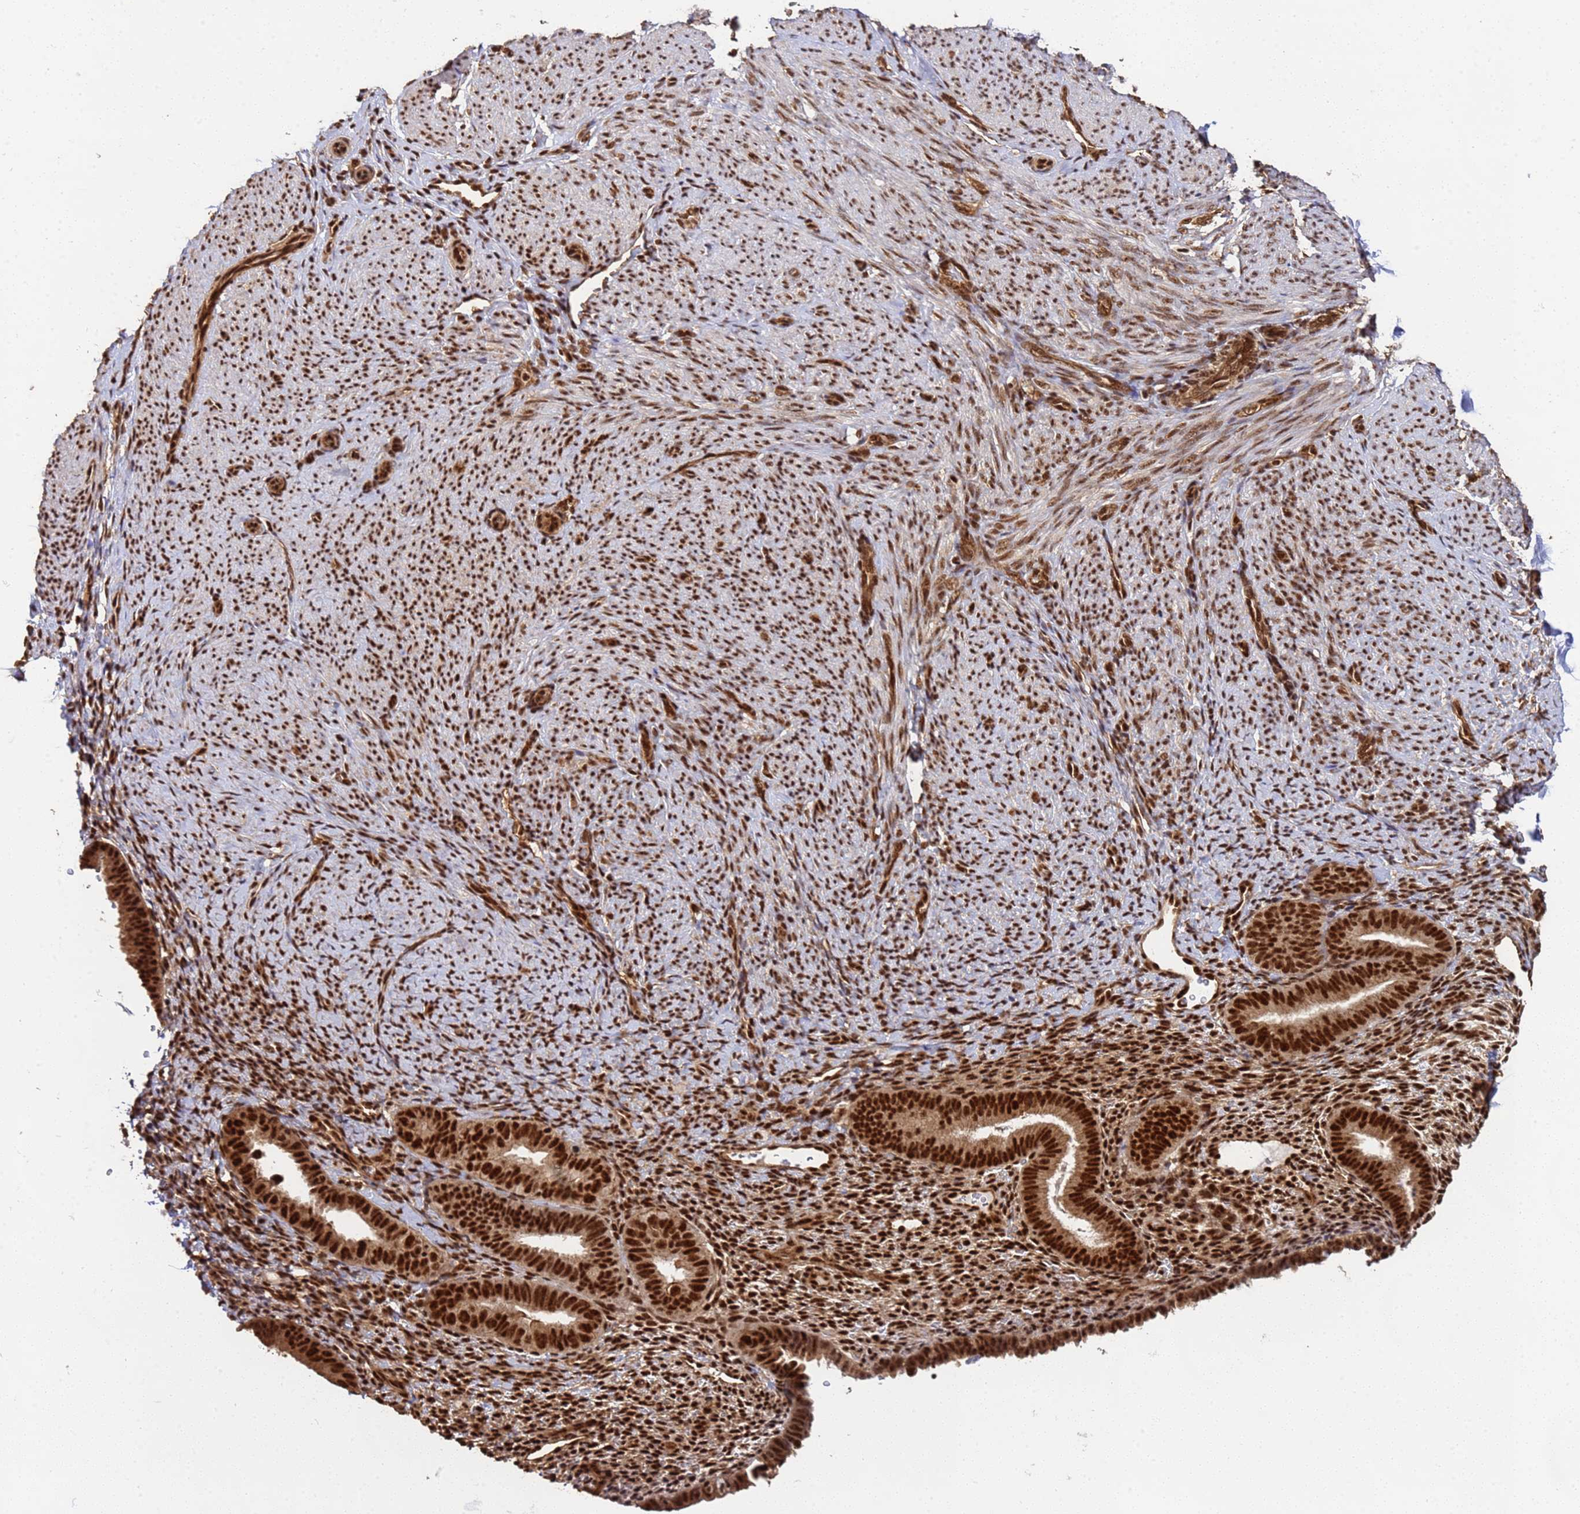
{"staining": {"intensity": "strong", "quantity": "25%-75%", "location": "nuclear"}, "tissue": "endometrium", "cell_type": "Cells in endometrial stroma", "image_type": "normal", "snomed": [{"axis": "morphology", "description": "Normal tissue, NOS"}, {"axis": "topography", "description": "Endometrium"}], "caption": "Cells in endometrial stroma reveal high levels of strong nuclear expression in about 25%-75% of cells in normal human endometrium.", "gene": "SYF2", "patient": {"sex": "female", "age": 65}}